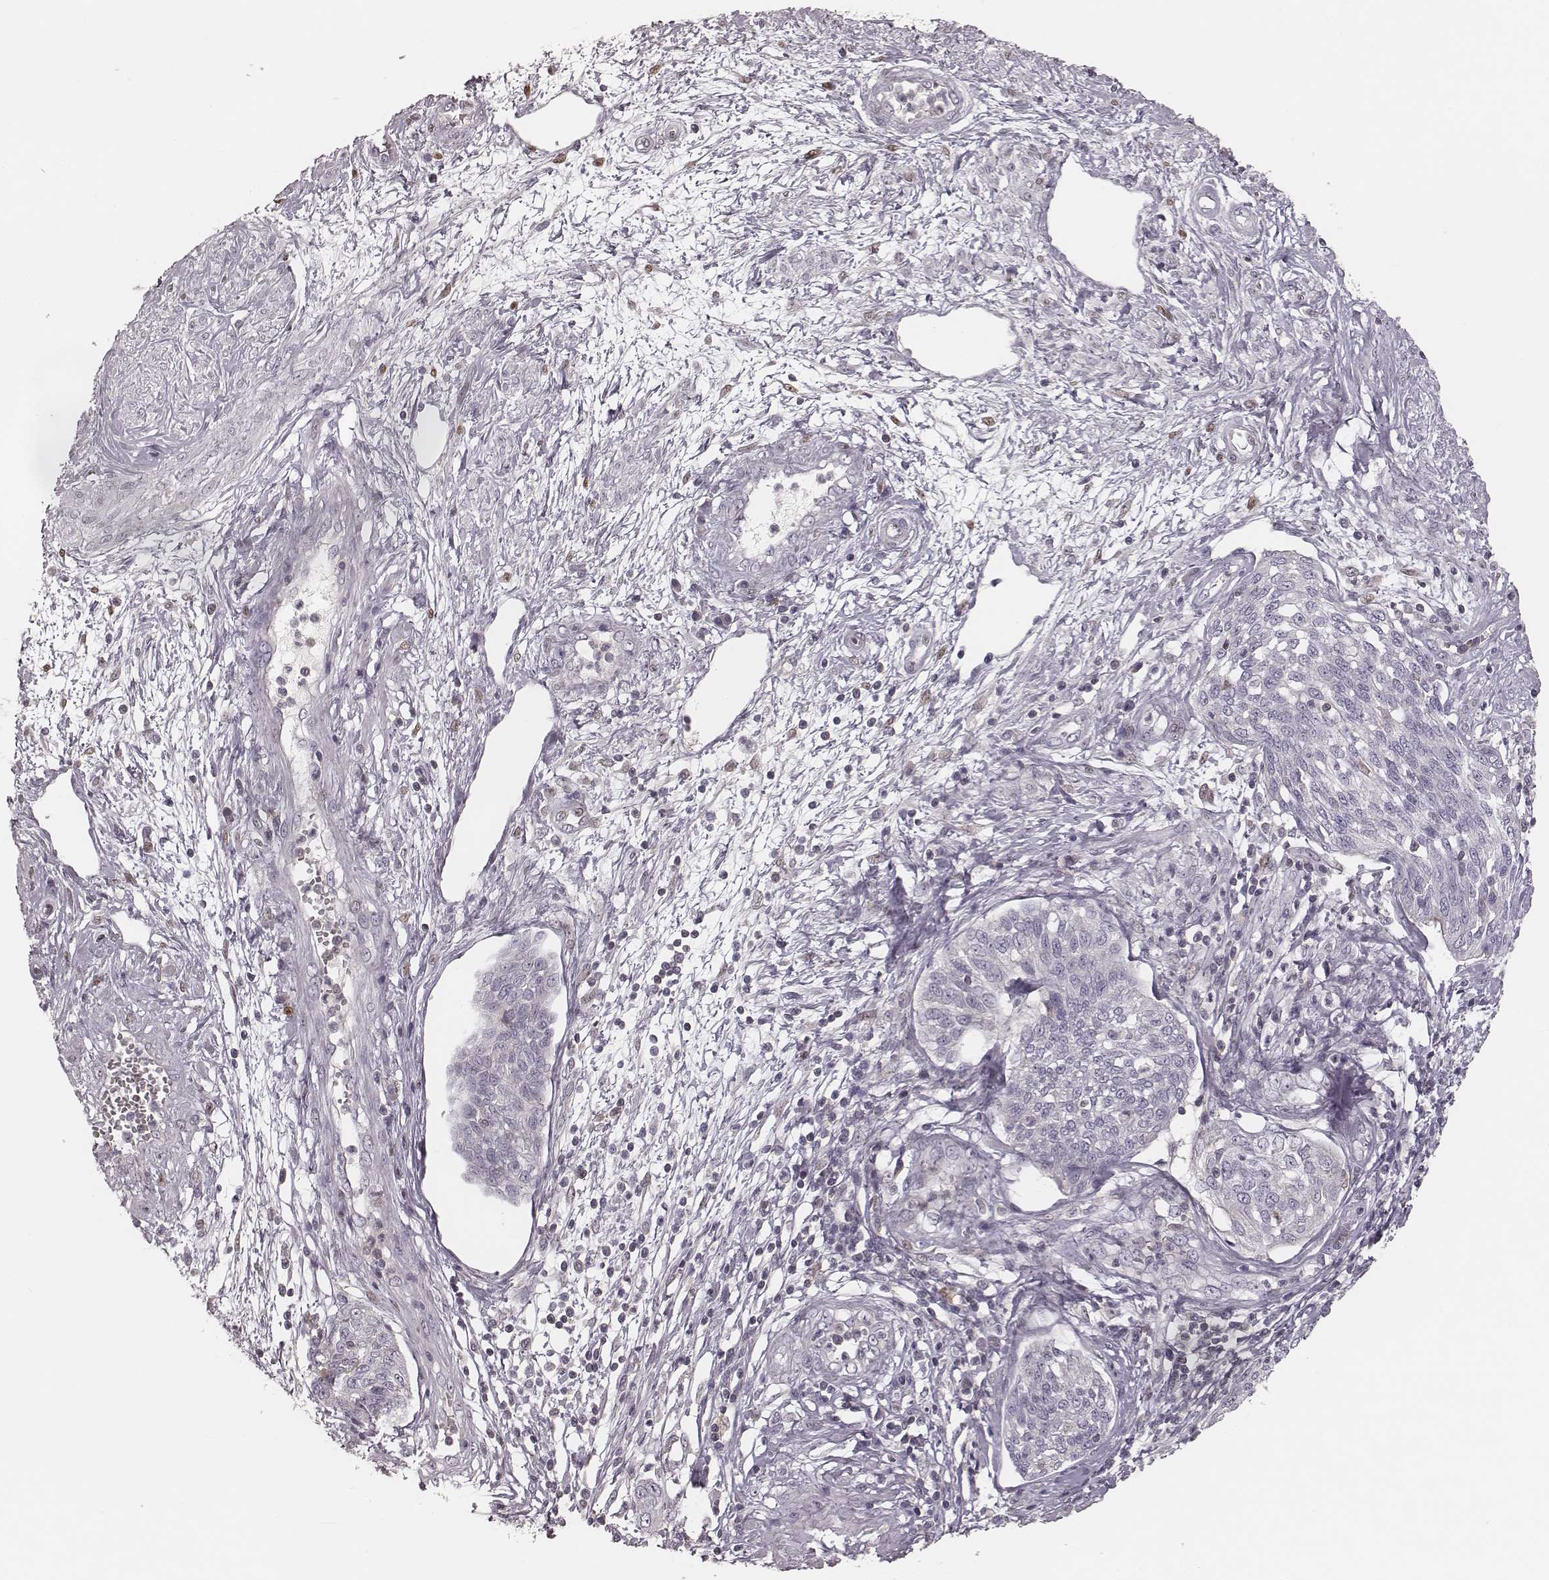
{"staining": {"intensity": "negative", "quantity": "none", "location": "none"}, "tissue": "cervical cancer", "cell_type": "Tumor cells", "image_type": "cancer", "snomed": [{"axis": "morphology", "description": "Squamous cell carcinoma, NOS"}, {"axis": "topography", "description": "Cervix"}], "caption": "The immunohistochemistry (IHC) micrograph has no significant staining in tumor cells of cervical squamous cell carcinoma tissue.", "gene": "MSX1", "patient": {"sex": "female", "age": 34}}